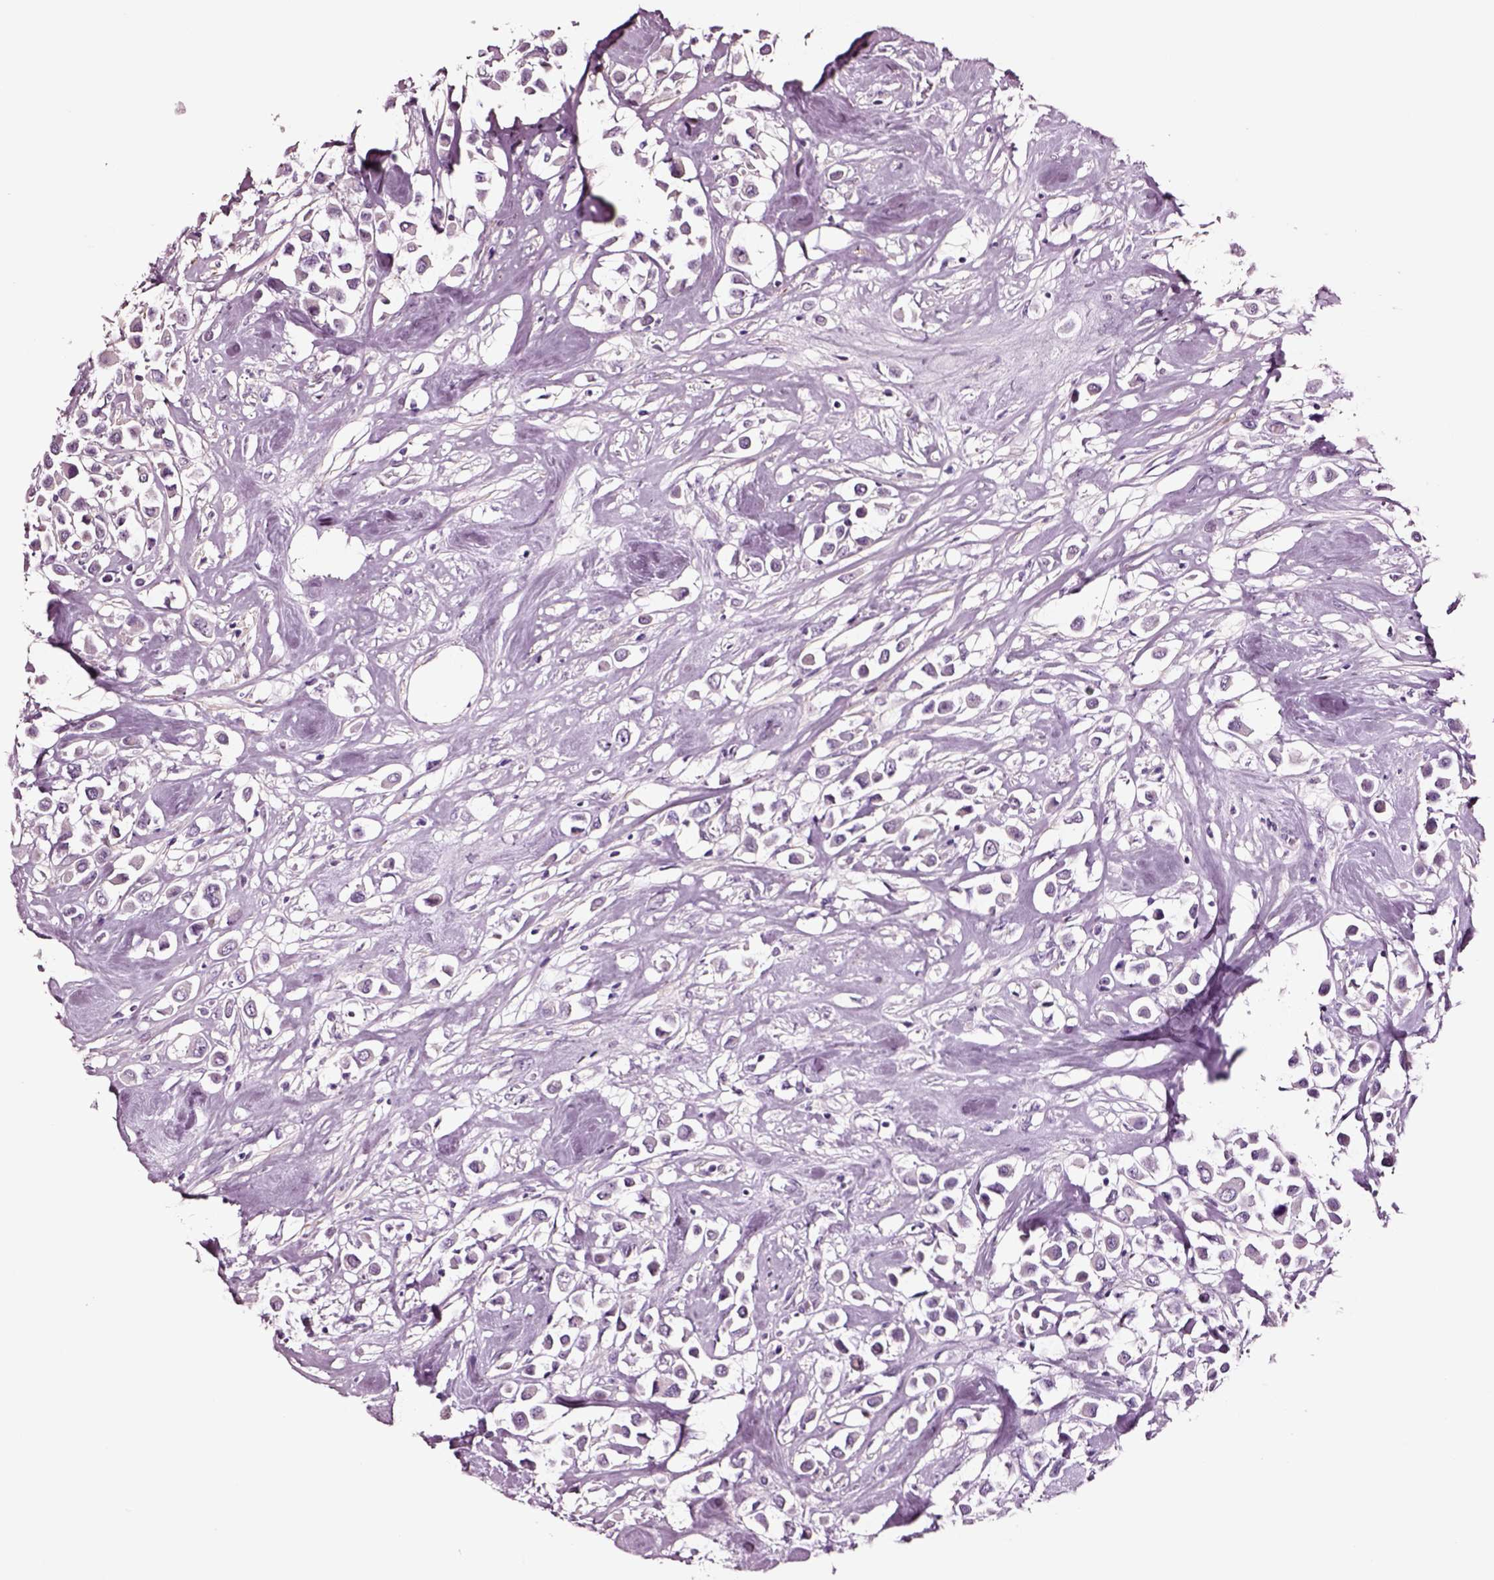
{"staining": {"intensity": "negative", "quantity": "none", "location": "none"}, "tissue": "breast cancer", "cell_type": "Tumor cells", "image_type": "cancer", "snomed": [{"axis": "morphology", "description": "Duct carcinoma"}, {"axis": "topography", "description": "Breast"}], "caption": "Protein analysis of invasive ductal carcinoma (breast) shows no significant staining in tumor cells.", "gene": "SOX10", "patient": {"sex": "female", "age": 61}}